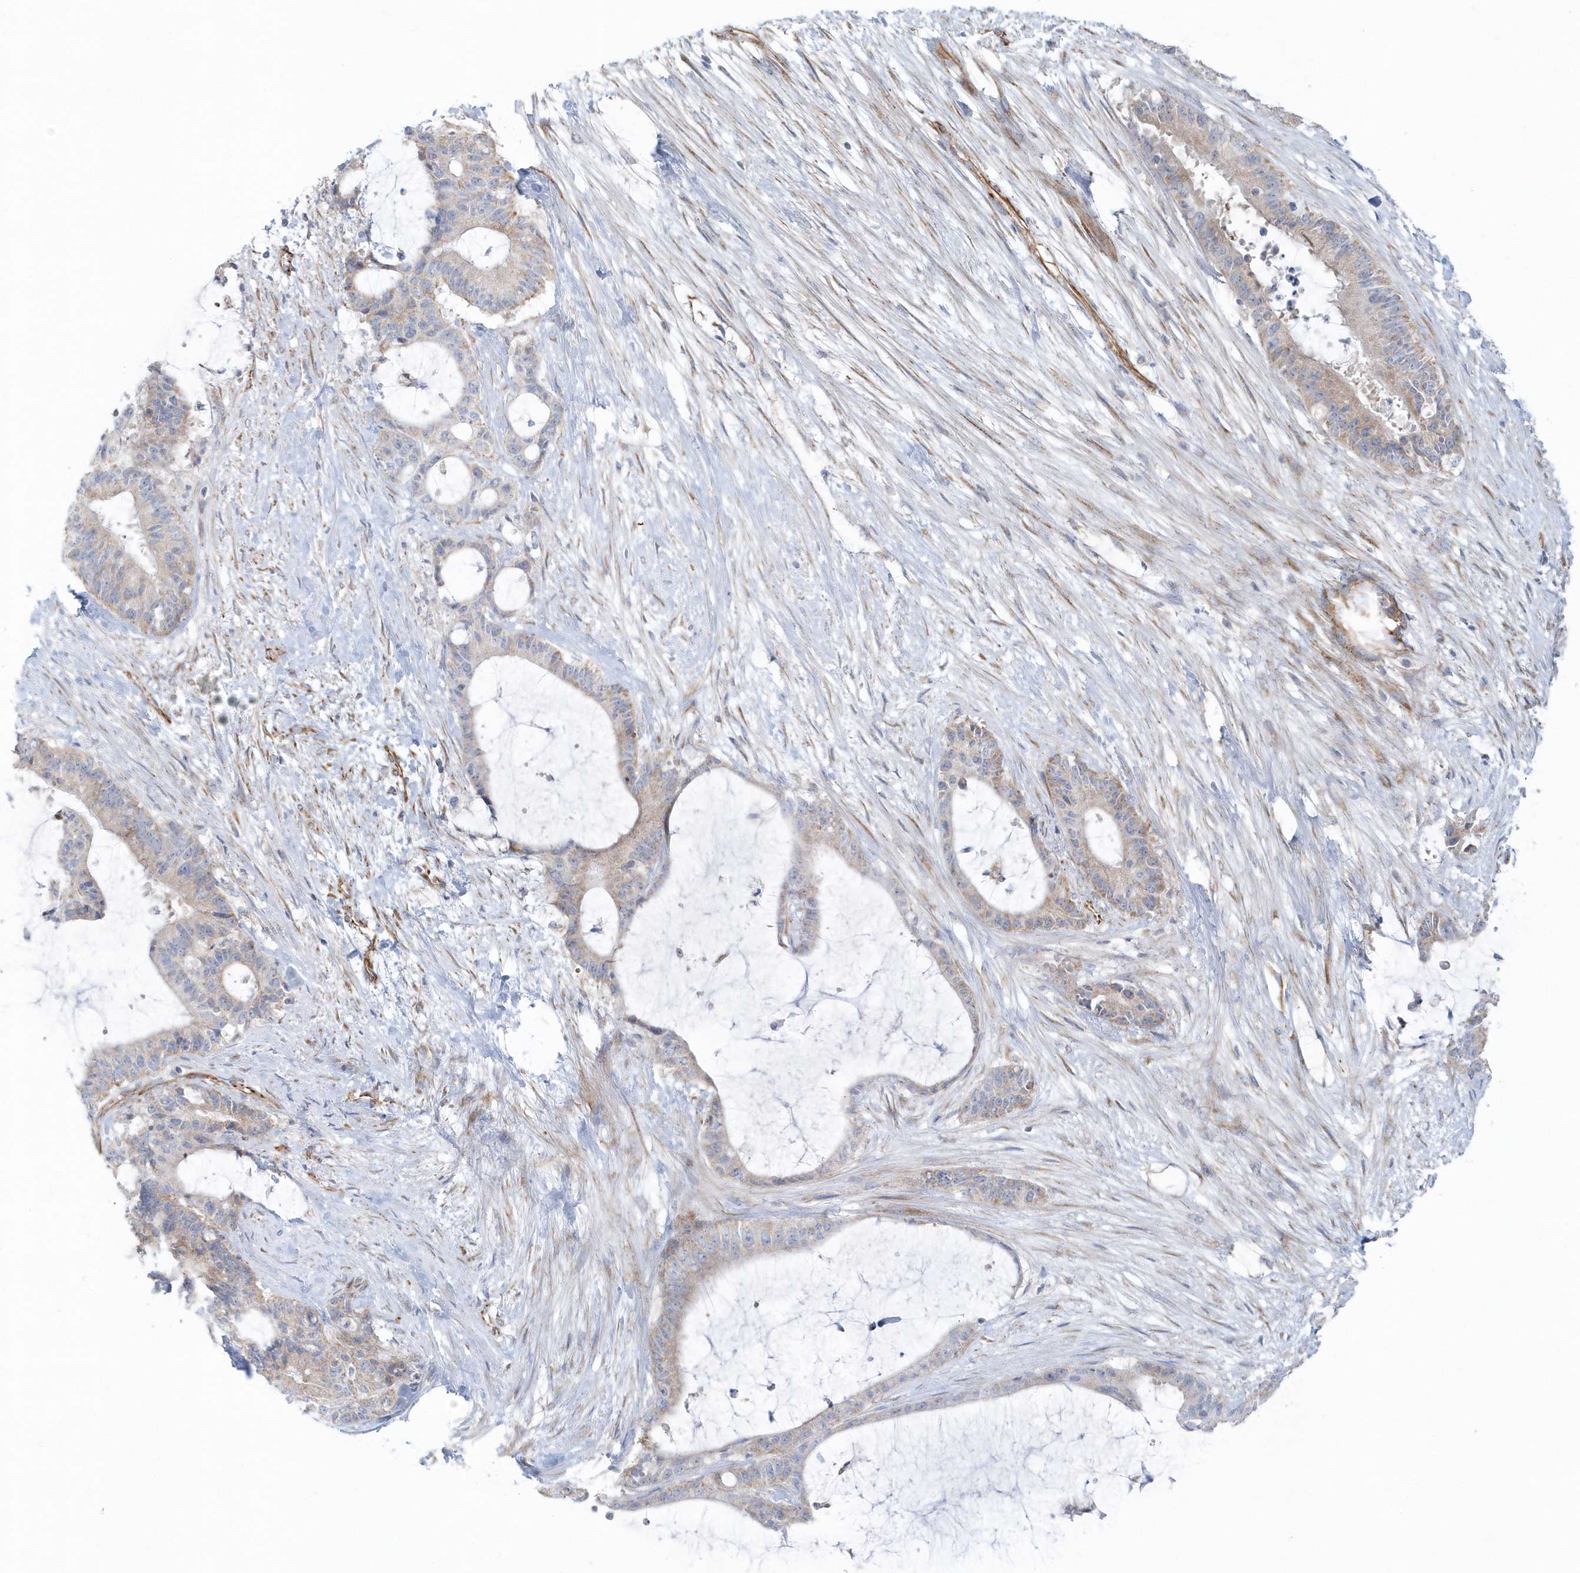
{"staining": {"intensity": "weak", "quantity": "<25%", "location": "cytoplasmic/membranous"}, "tissue": "liver cancer", "cell_type": "Tumor cells", "image_type": "cancer", "snomed": [{"axis": "morphology", "description": "Normal tissue, NOS"}, {"axis": "morphology", "description": "Cholangiocarcinoma"}, {"axis": "topography", "description": "Liver"}, {"axis": "topography", "description": "Peripheral nerve tissue"}], "caption": "This is an immunohistochemistry (IHC) histopathology image of human liver cholangiocarcinoma. There is no staining in tumor cells.", "gene": "GPR152", "patient": {"sex": "female", "age": 73}}